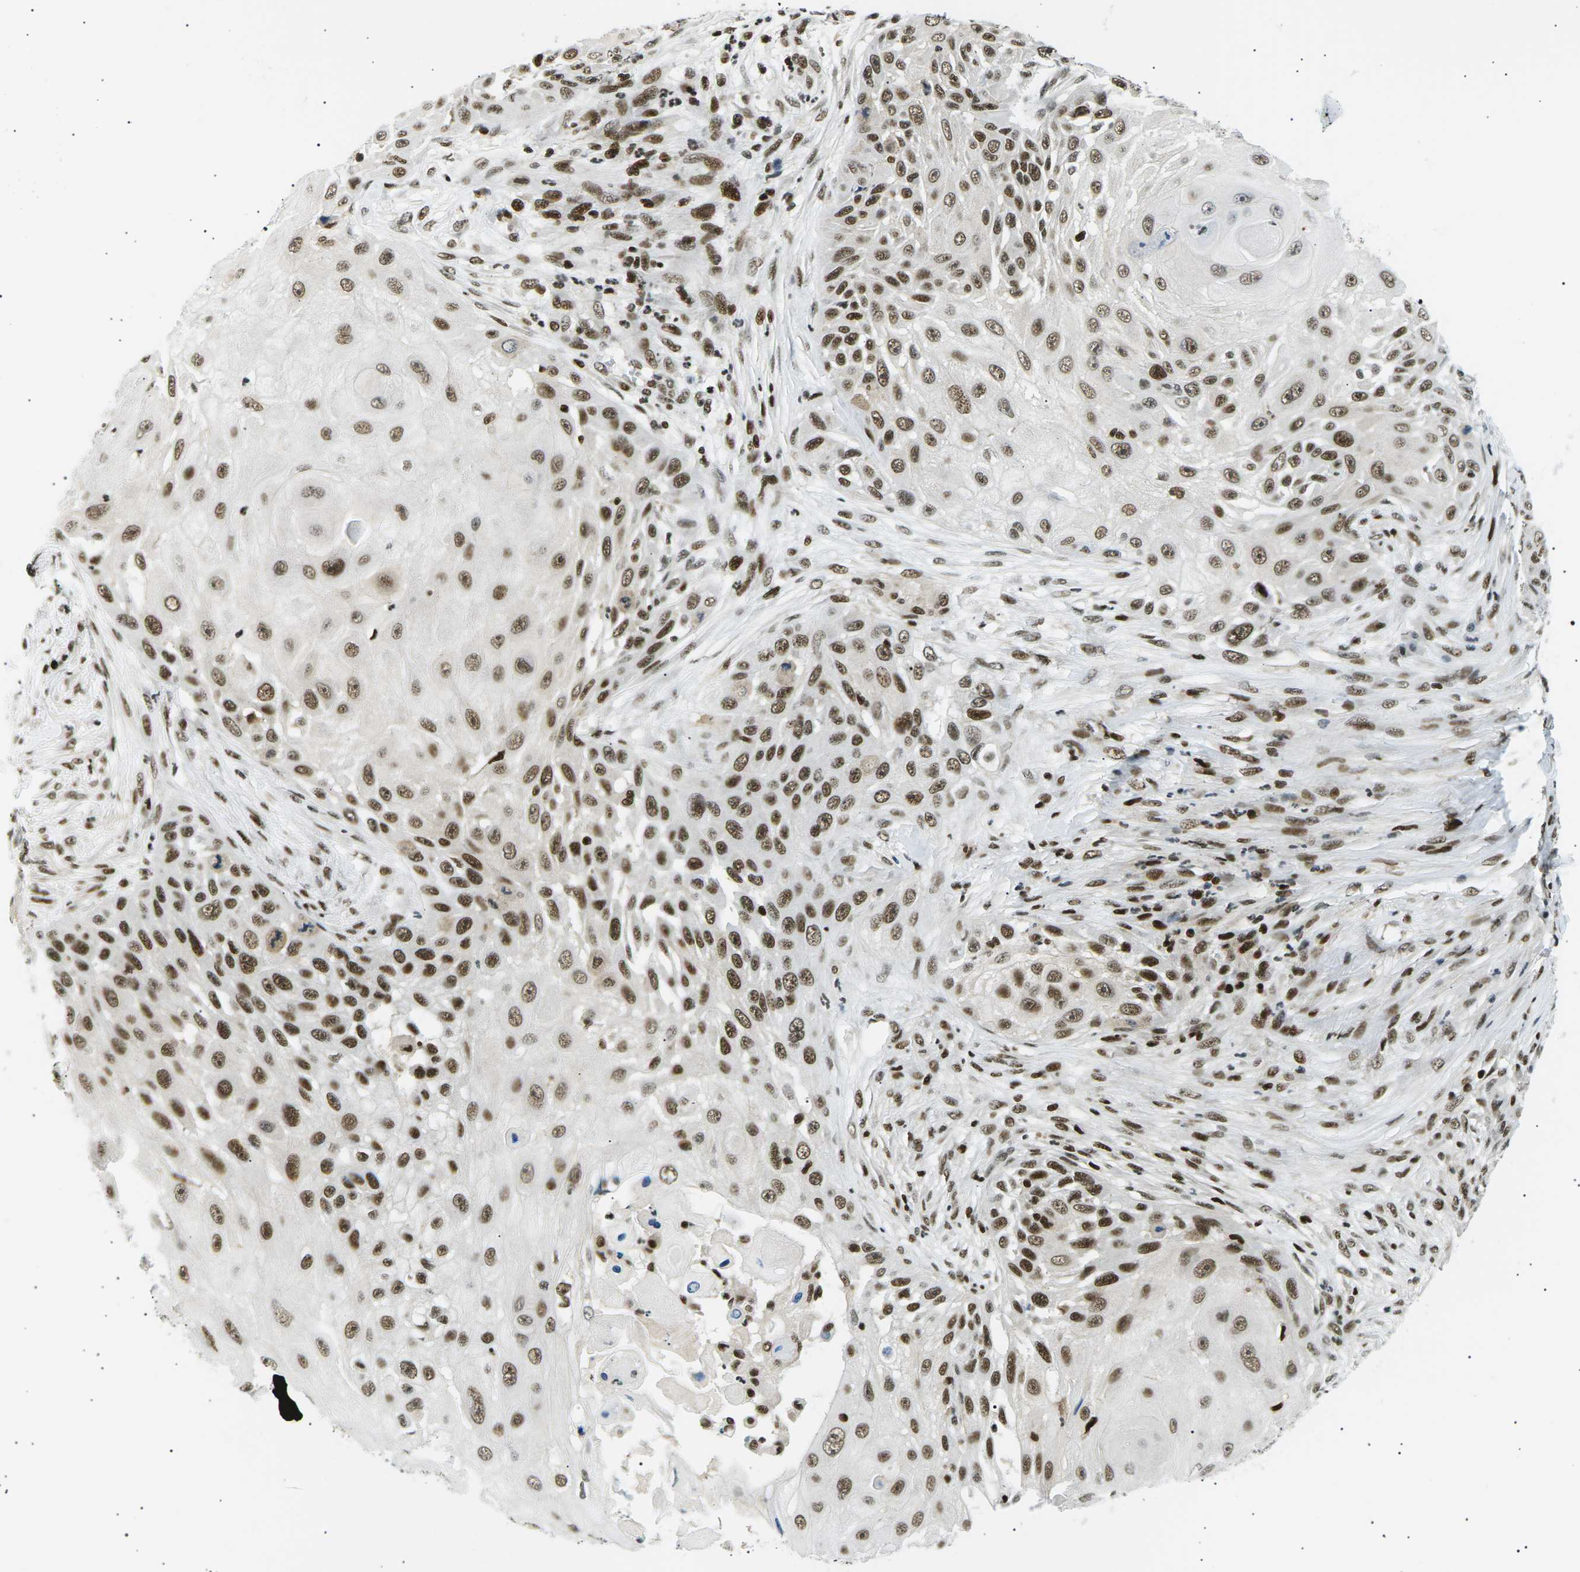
{"staining": {"intensity": "moderate", "quantity": ">75%", "location": "nuclear"}, "tissue": "skin cancer", "cell_type": "Tumor cells", "image_type": "cancer", "snomed": [{"axis": "morphology", "description": "Squamous cell carcinoma, NOS"}, {"axis": "topography", "description": "Skin"}], "caption": "Moderate nuclear expression is appreciated in about >75% of tumor cells in skin cancer (squamous cell carcinoma). (Brightfield microscopy of DAB IHC at high magnification).", "gene": "RPA2", "patient": {"sex": "female", "age": 44}}